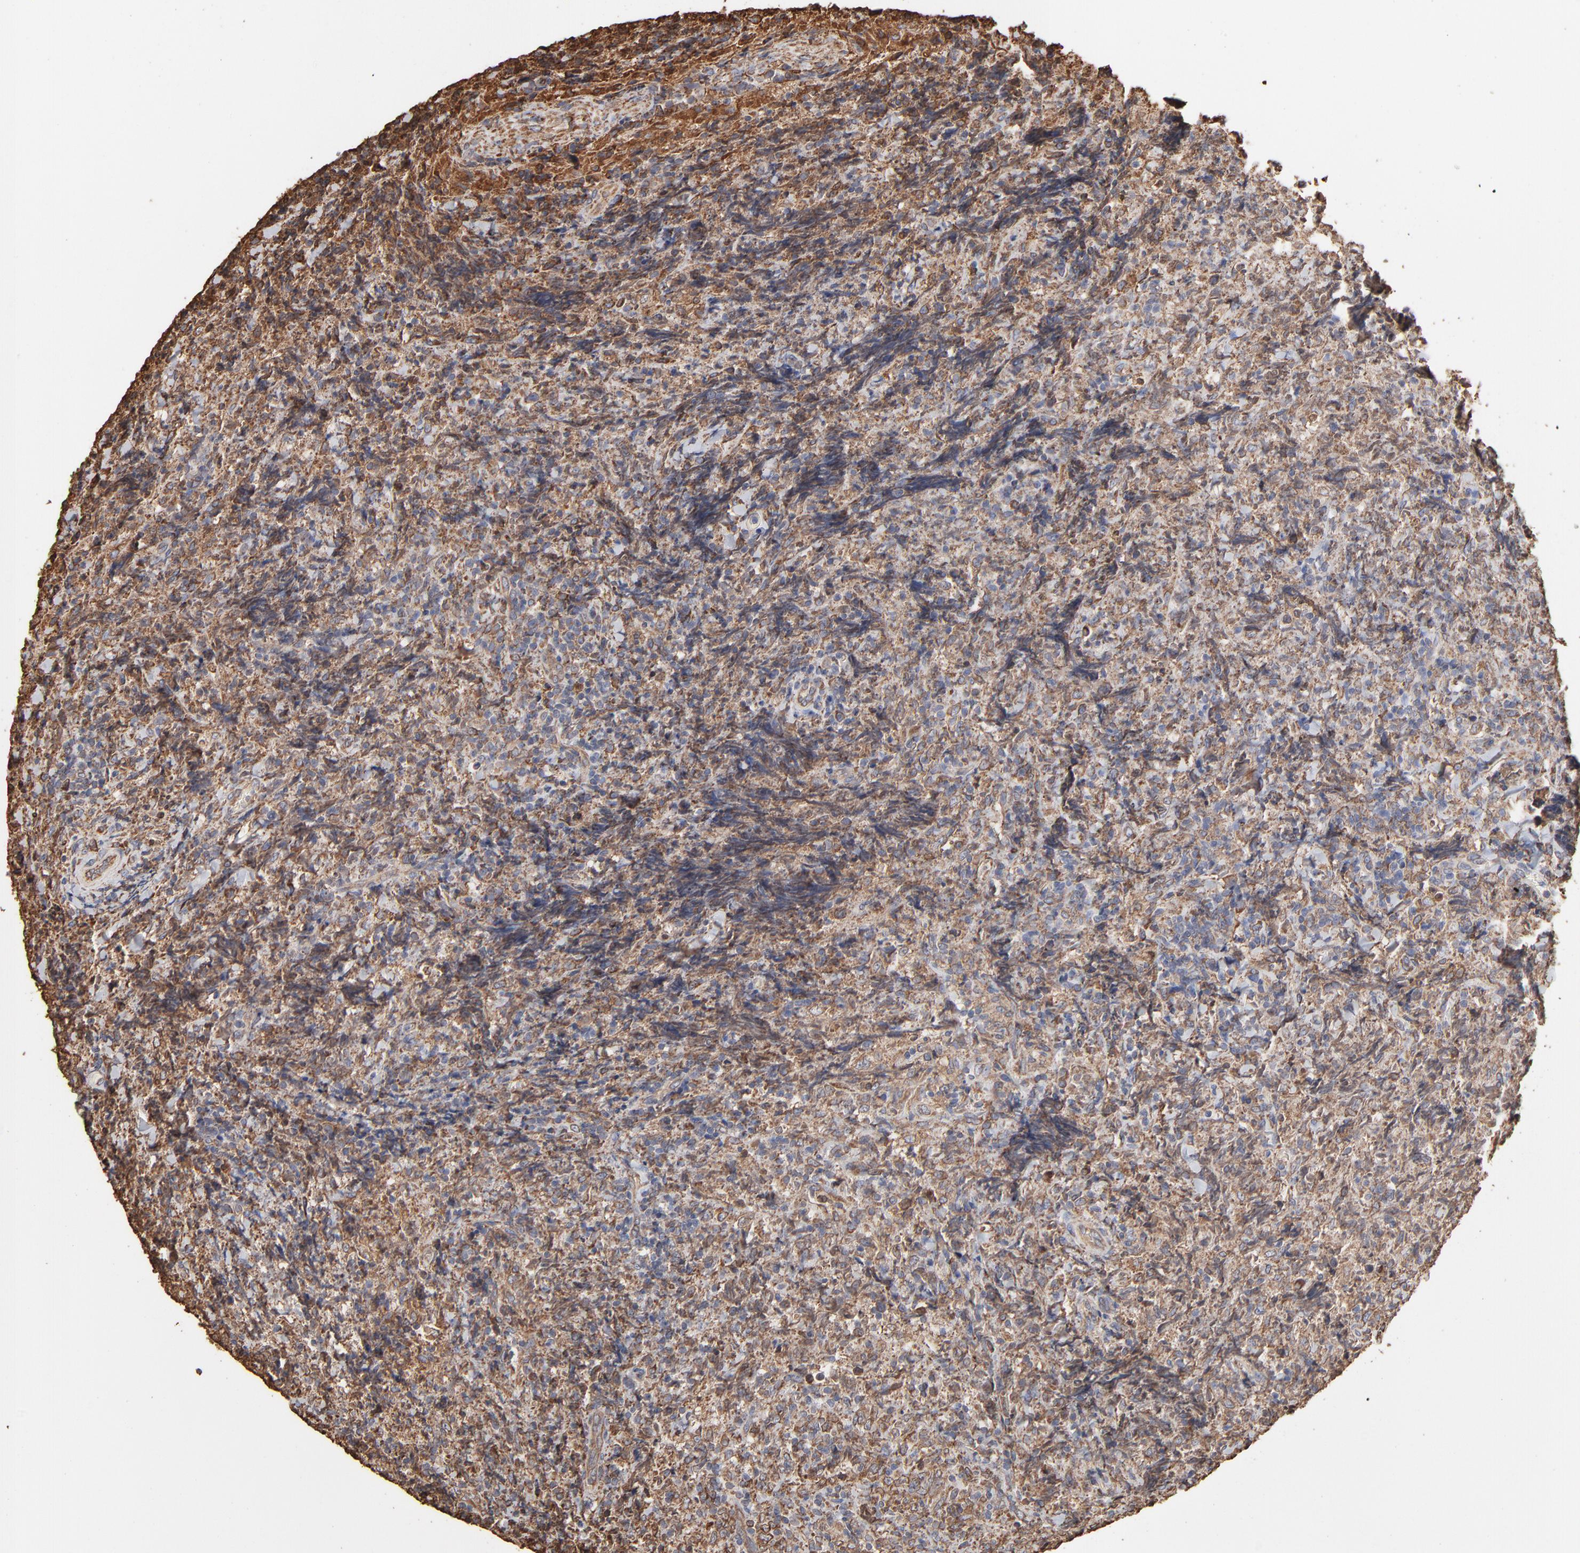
{"staining": {"intensity": "moderate", "quantity": ">75%", "location": "cytoplasmic/membranous"}, "tissue": "lymphoma", "cell_type": "Tumor cells", "image_type": "cancer", "snomed": [{"axis": "morphology", "description": "Malignant lymphoma, non-Hodgkin's type, High grade"}, {"axis": "topography", "description": "Tonsil"}], "caption": "High-grade malignant lymphoma, non-Hodgkin's type was stained to show a protein in brown. There is medium levels of moderate cytoplasmic/membranous positivity in about >75% of tumor cells. The staining was performed using DAB to visualize the protein expression in brown, while the nuclei were stained in blue with hematoxylin (Magnification: 20x).", "gene": "PDIA3", "patient": {"sex": "female", "age": 36}}